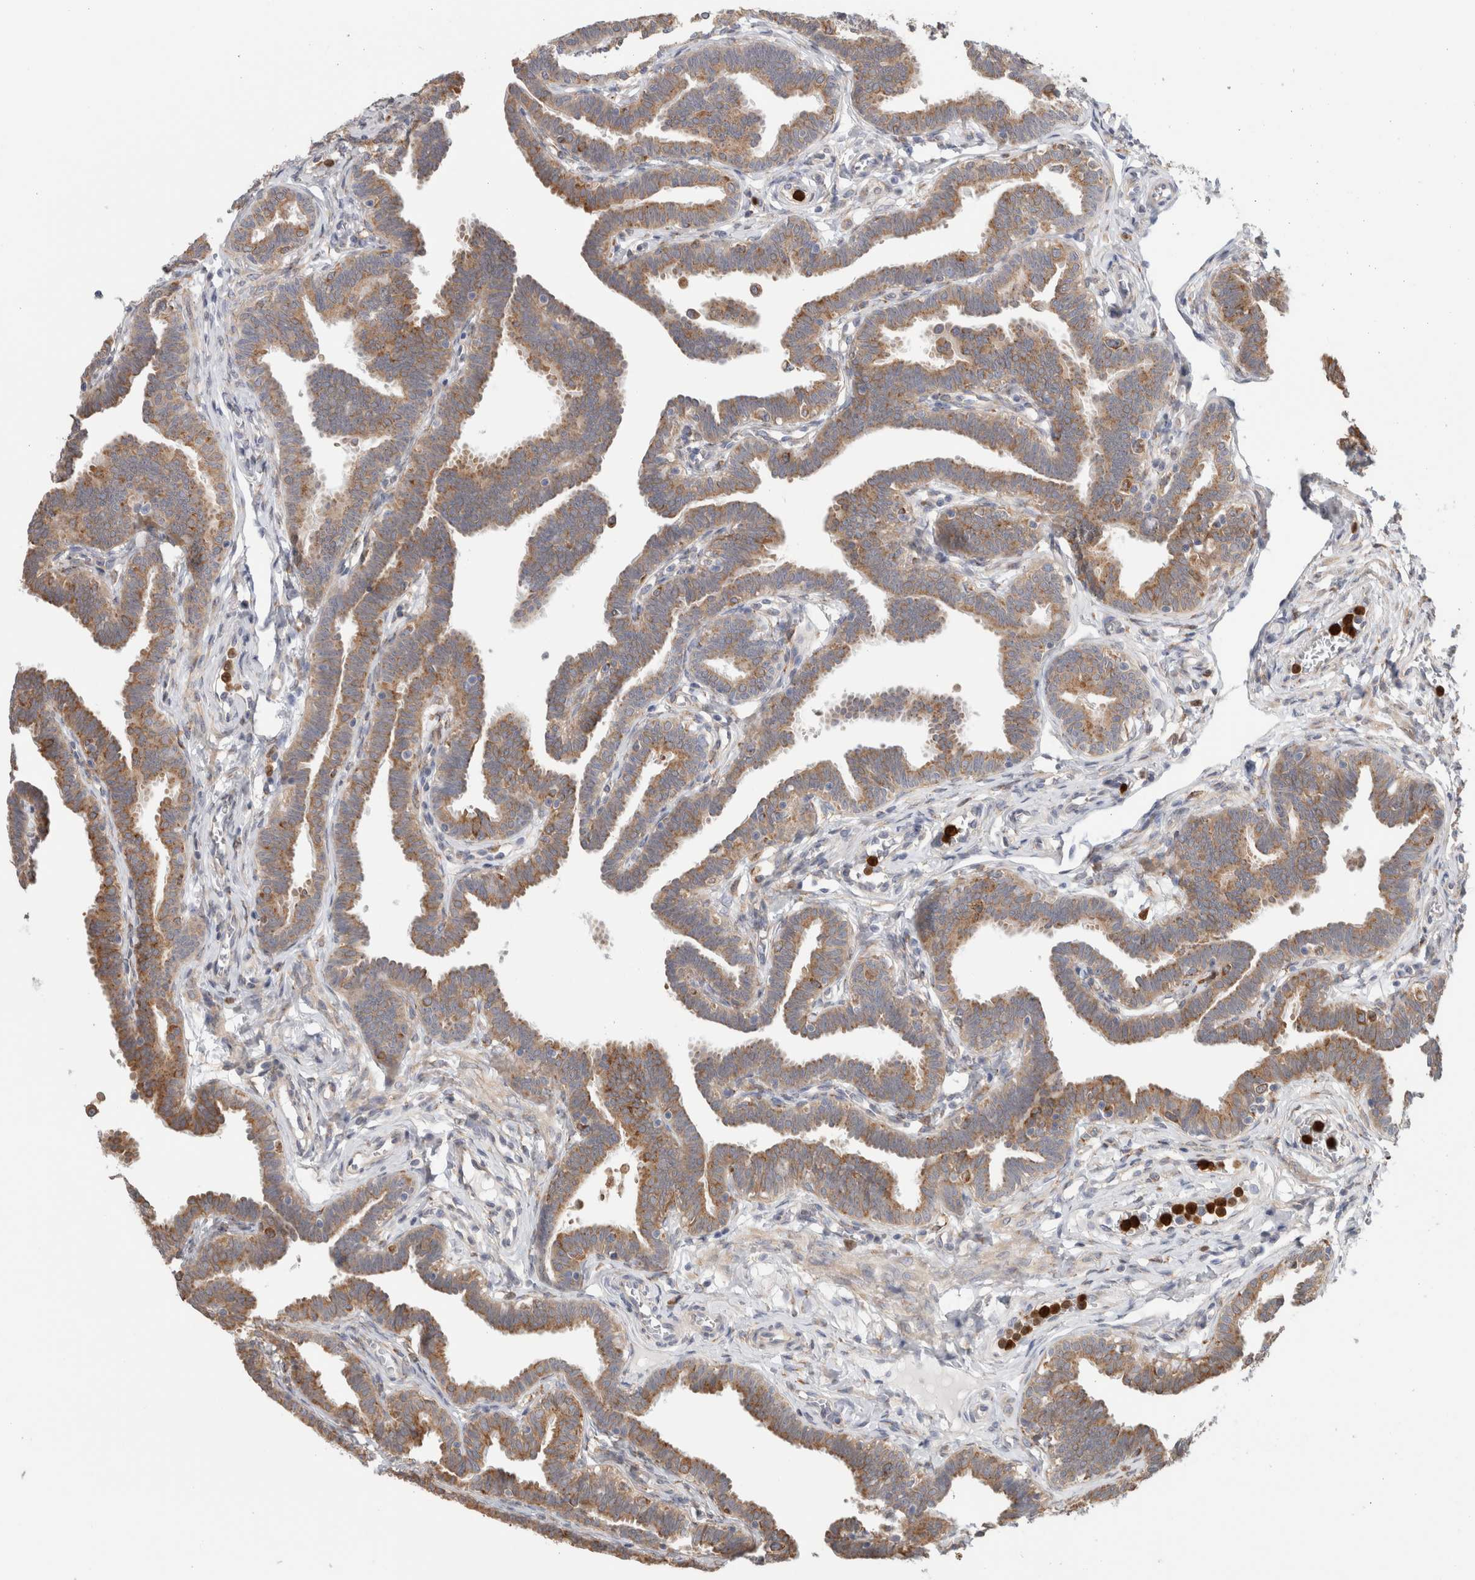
{"staining": {"intensity": "moderate", "quantity": "25%-75%", "location": "cytoplasmic/membranous"}, "tissue": "fallopian tube", "cell_type": "Glandular cells", "image_type": "normal", "snomed": [{"axis": "morphology", "description": "Normal tissue, NOS"}, {"axis": "topography", "description": "Fallopian tube"}, {"axis": "topography", "description": "Ovary"}], "caption": "A high-resolution photomicrograph shows immunohistochemistry staining of unremarkable fallopian tube, which displays moderate cytoplasmic/membranous positivity in about 25%-75% of glandular cells. The protein is stained brown, and the nuclei are stained in blue (DAB (3,3'-diaminobenzidine) IHC with brightfield microscopy, high magnification).", "gene": "P4HA1", "patient": {"sex": "female", "age": 23}}